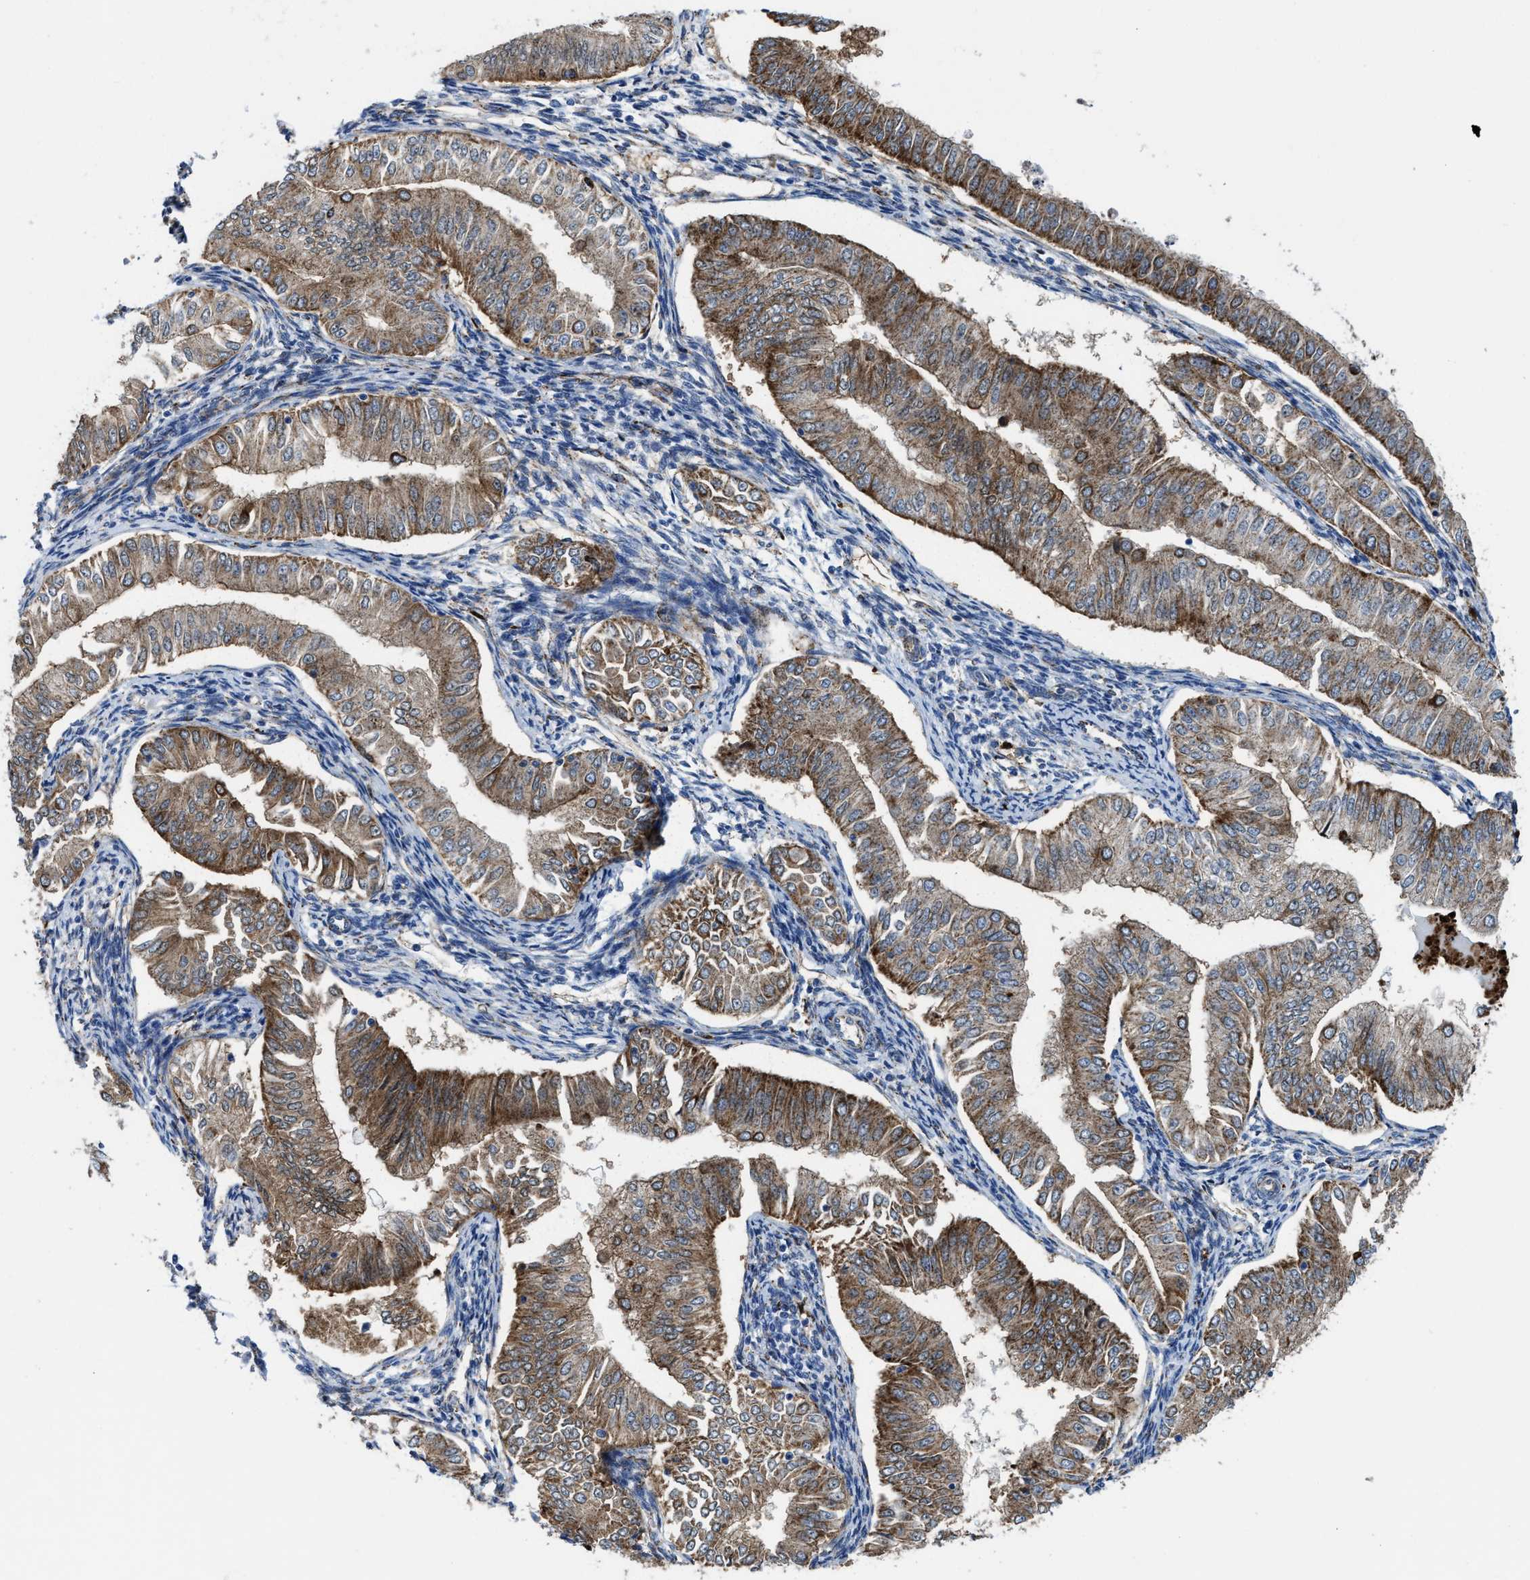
{"staining": {"intensity": "moderate", "quantity": ">75%", "location": "cytoplasmic/membranous"}, "tissue": "endometrial cancer", "cell_type": "Tumor cells", "image_type": "cancer", "snomed": [{"axis": "morphology", "description": "Normal tissue, NOS"}, {"axis": "morphology", "description": "Adenocarcinoma, NOS"}, {"axis": "topography", "description": "Endometrium"}], "caption": "Immunohistochemistry micrograph of adenocarcinoma (endometrial) stained for a protein (brown), which exhibits medium levels of moderate cytoplasmic/membranous expression in about >75% of tumor cells.", "gene": "ALDH1B1", "patient": {"sex": "female", "age": 53}}